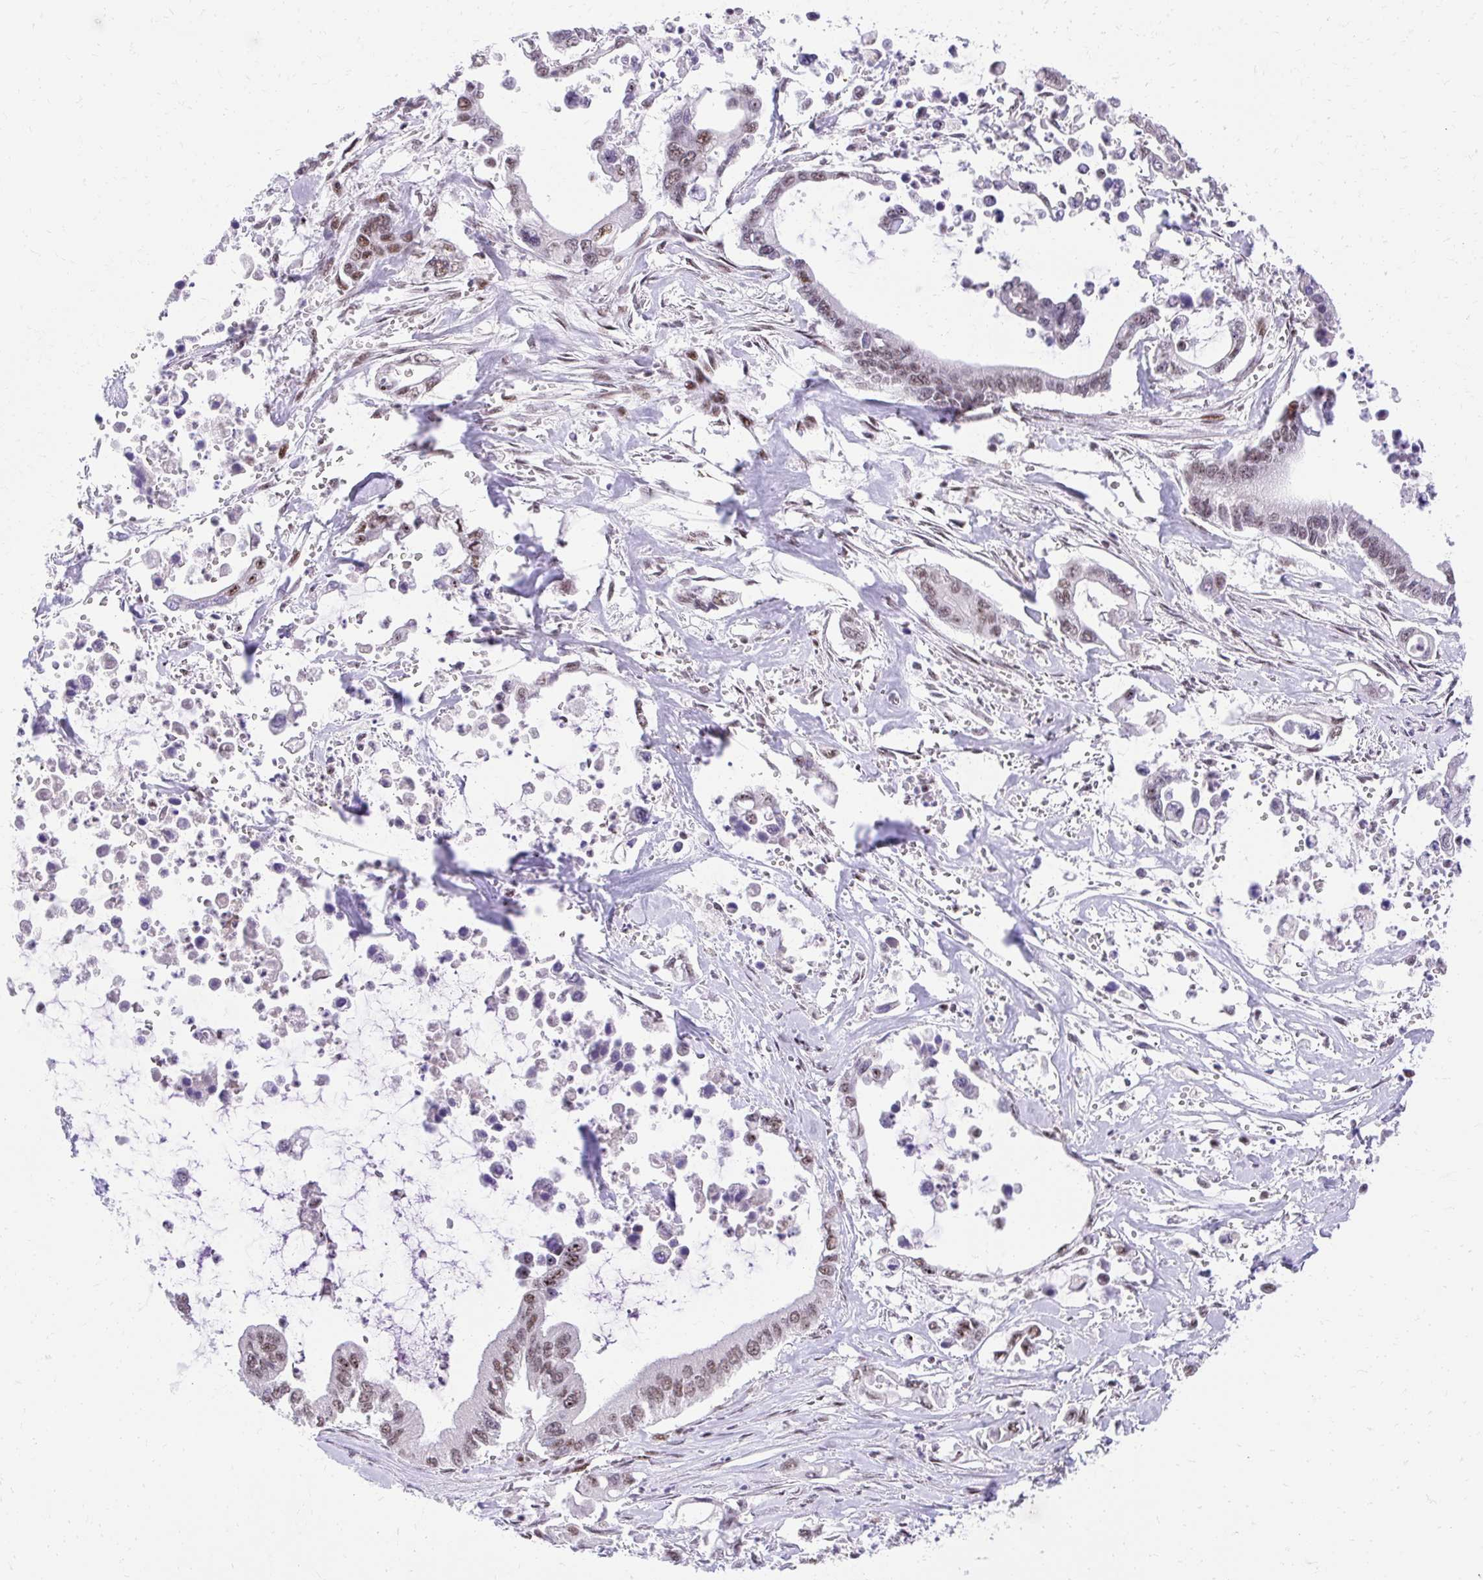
{"staining": {"intensity": "moderate", "quantity": ">75%", "location": "nuclear"}, "tissue": "pancreatic cancer", "cell_type": "Tumor cells", "image_type": "cancer", "snomed": [{"axis": "morphology", "description": "Adenocarcinoma, NOS"}, {"axis": "topography", "description": "Pancreas"}], "caption": "High-magnification brightfield microscopy of pancreatic cancer stained with DAB (brown) and counterstained with hematoxylin (blue). tumor cells exhibit moderate nuclear positivity is seen in about>75% of cells.", "gene": "SYNE4", "patient": {"sex": "male", "age": 61}}